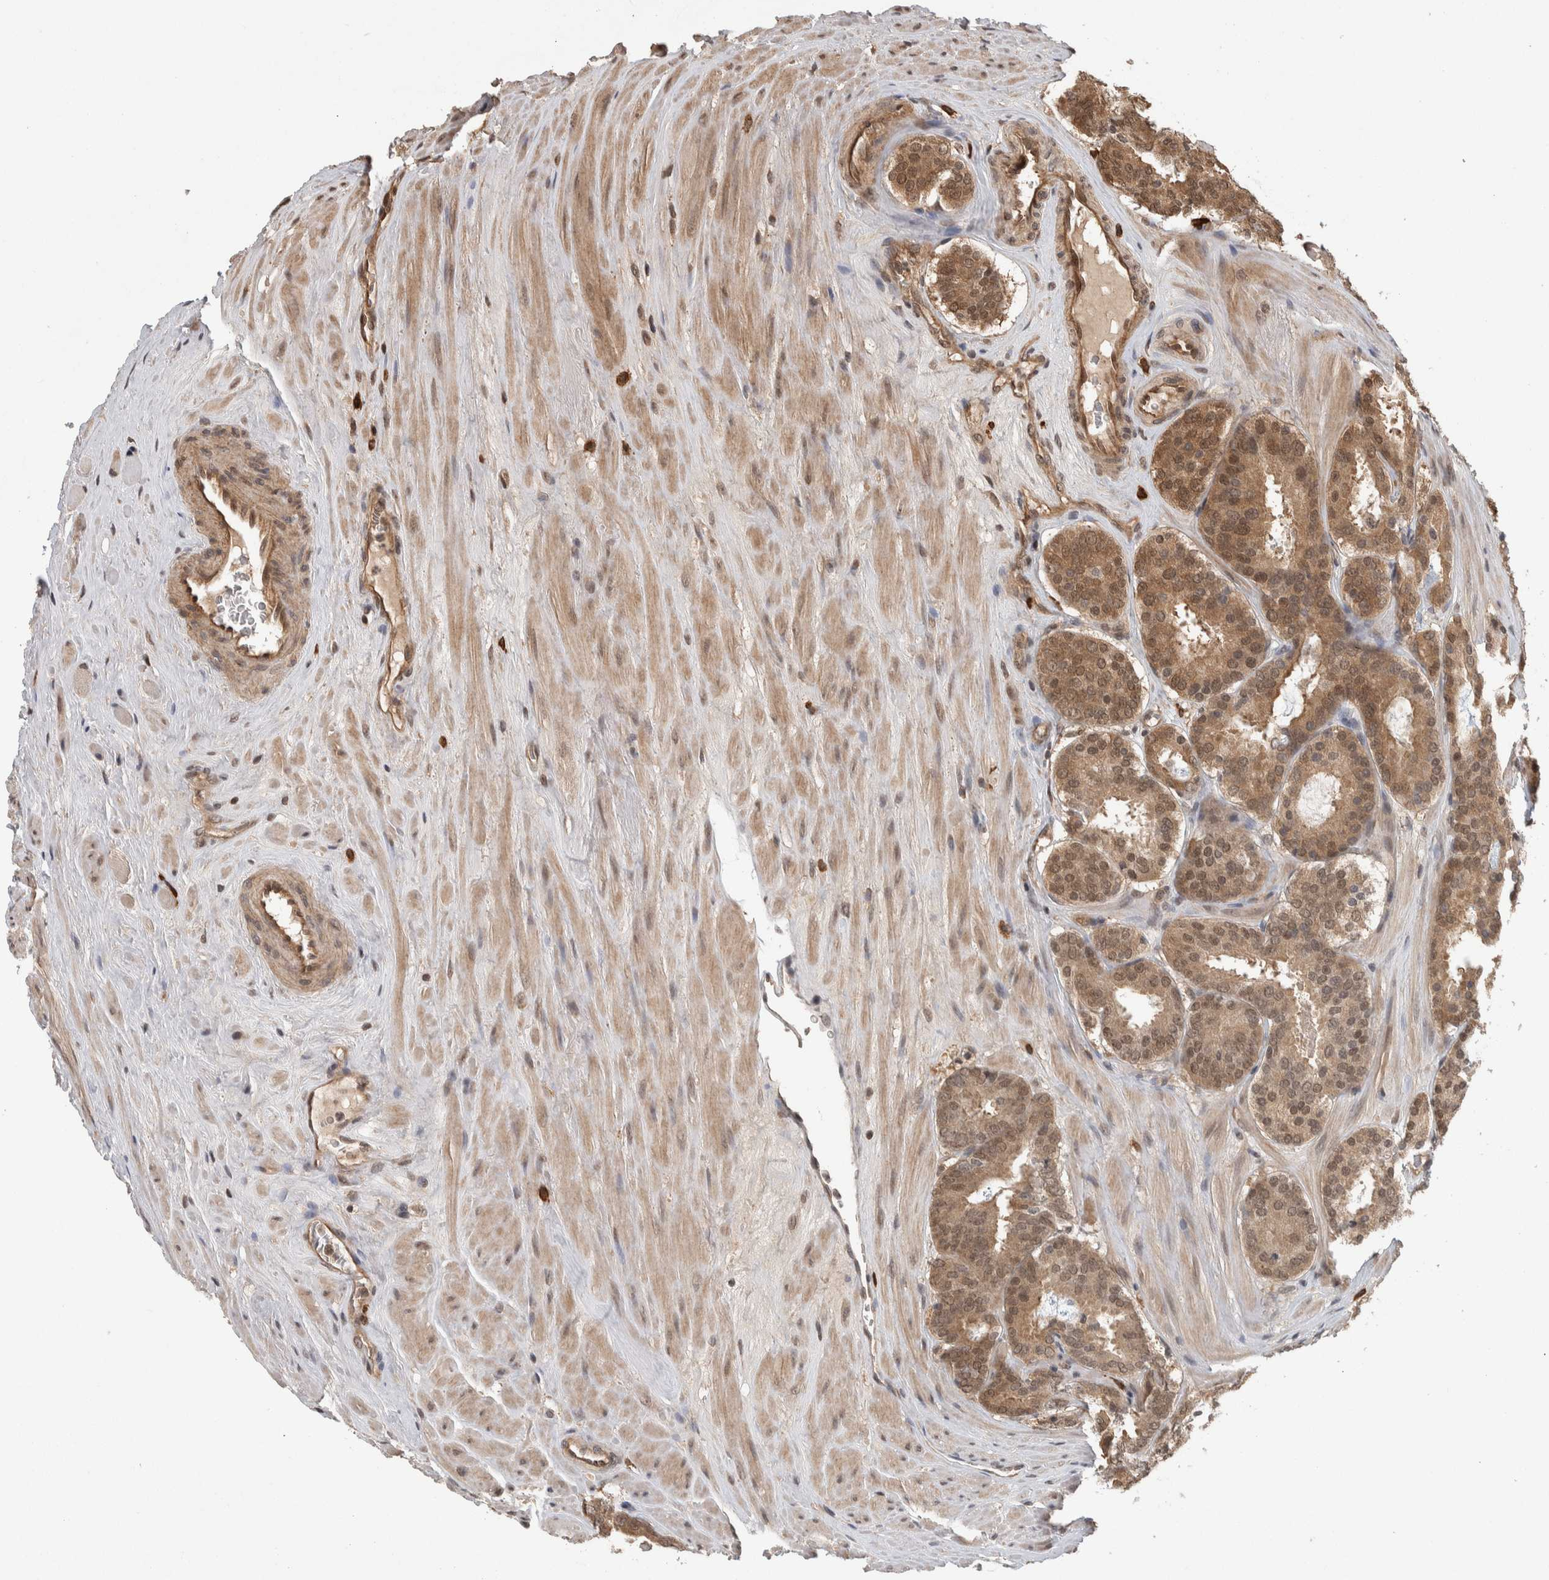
{"staining": {"intensity": "moderate", "quantity": ">75%", "location": "cytoplasmic/membranous,nuclear"}, "tissue": "prostate cancer", "cell_type": "Tumor cells", "image_type": "cancer", "snomed": [{"axis": "morphology", "description": "Adenocarcinoma, Low grade"}, {"axis": "topography", "description": "Prostate"}], "caption": "An image showing moderate cytoplasmic/membranous and nuclear staining in approximately >75% of tumor cells in prostate cancer, as visualized by brown immunohistochemical staining.", "gene": "ZNF592", "patient": {"sex": "male", "age": 69}}